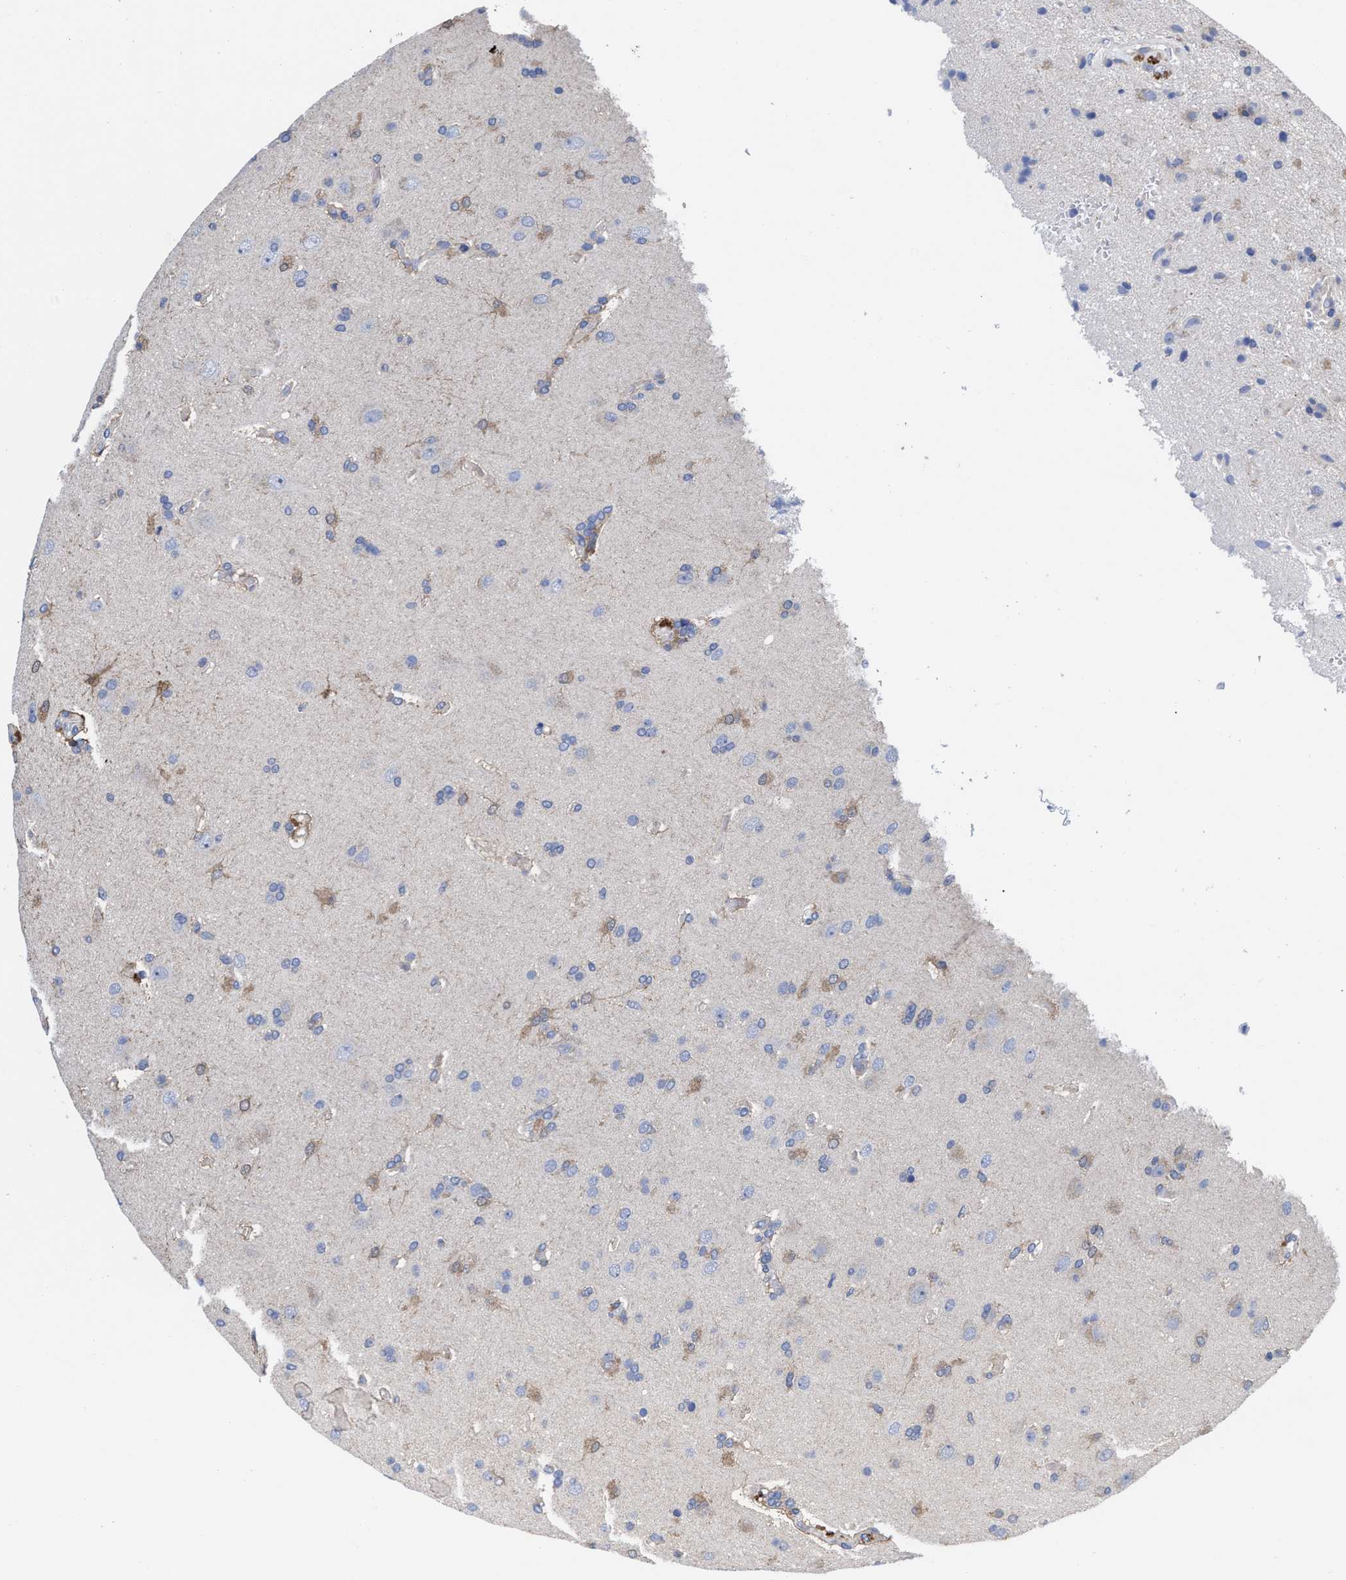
{"staining": {"intensity": "weak", "quantity": "<25%", "location": "cytoplasmic/membranous"}, "tissue": "glioma", "cell_type": "Tumor cells", "image_type": "cancer", "snomed": [{"axis": "morphology", "description": "Glioma, malignant, High grade"}, {"axis": "topography", "description": "Brain"}], "caption": "Tumor cells are negative for protein expression in human glioma.", "gene": "TXNDC17", "patient": {"sex": "male", "age": 72}}